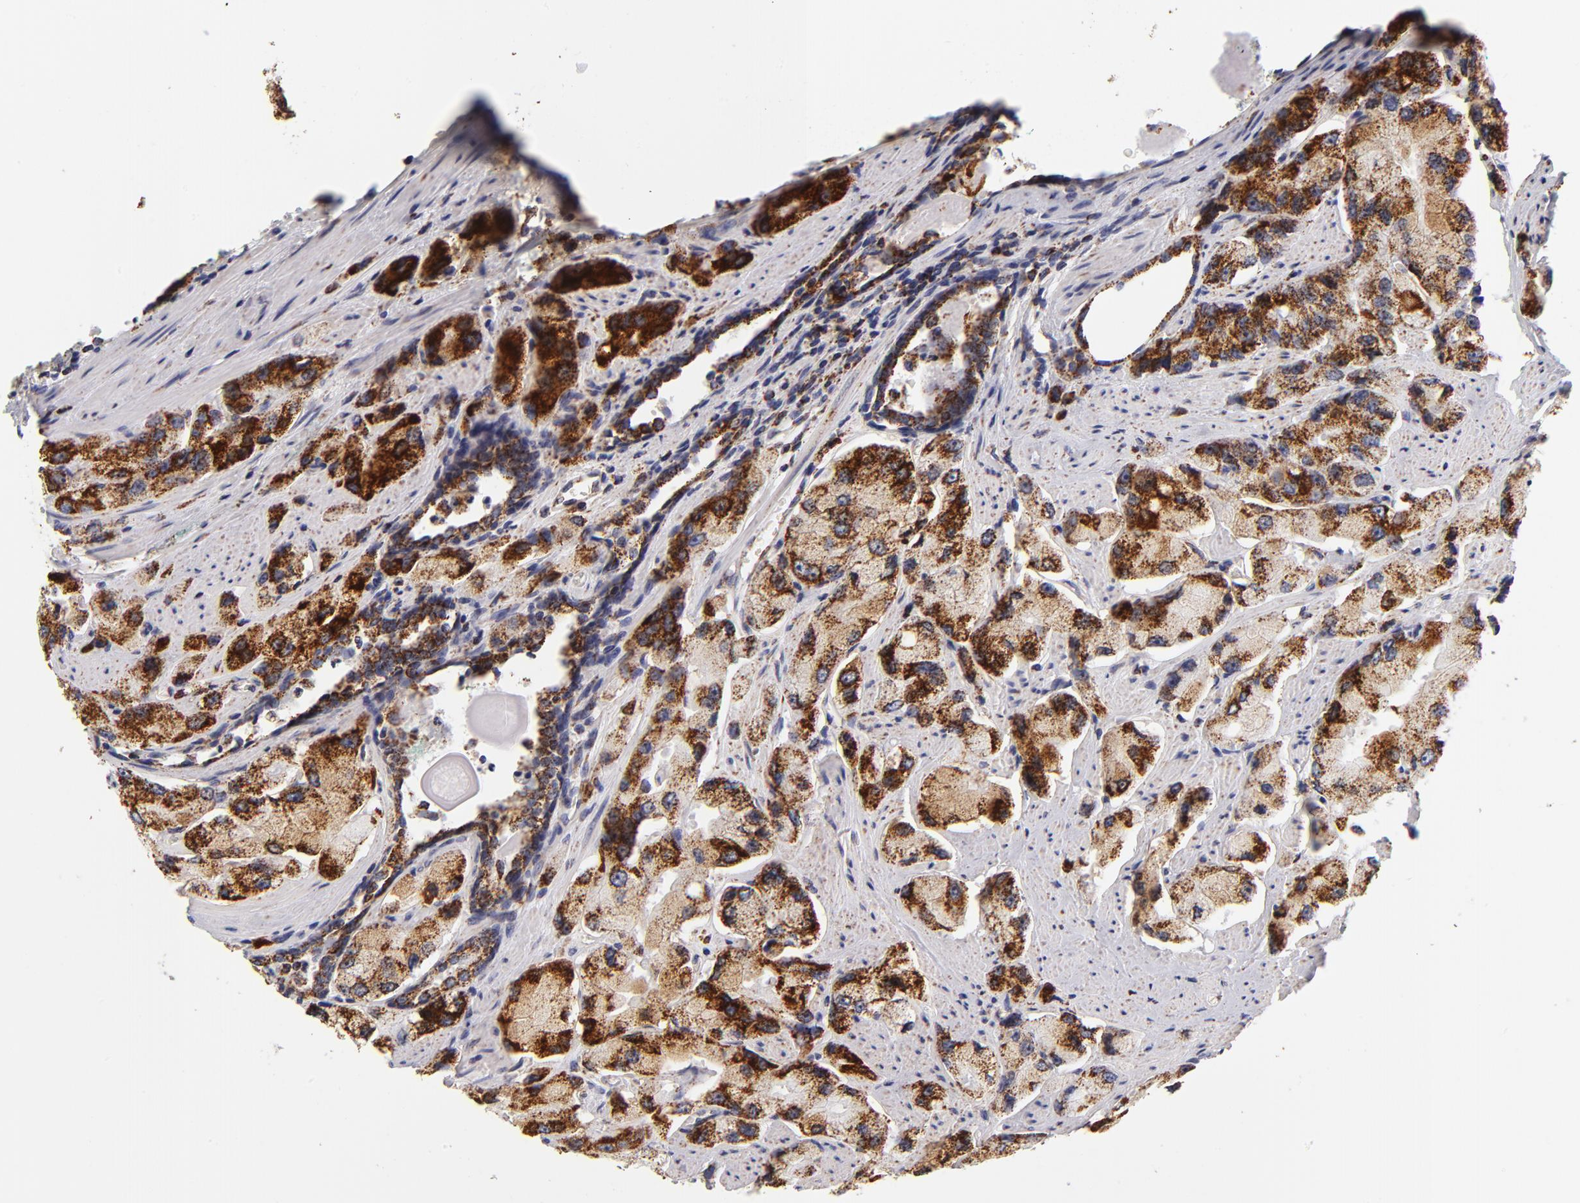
{"staining": {"intensity": "strong", "quantity": ">75%", "location": "cytoplasmic/membranous"}, "tissue": "prostate cancer", "cell_type": "Tumor cells", "image_type": "cancer", "snomed": [{"axis": "morphology", "description": "Adenocarcinoma, High grade"}, {"axis": "topography", "description": "Prostate"}], "caption": "Protein staining displays strong cytoplasmic/membranous expression in approximately >75% of tumor cells in adenocarcinoma (high-grade) (prostate).", "gene": "ECHS1", "patient": {"sex": "male", "age": 58}}